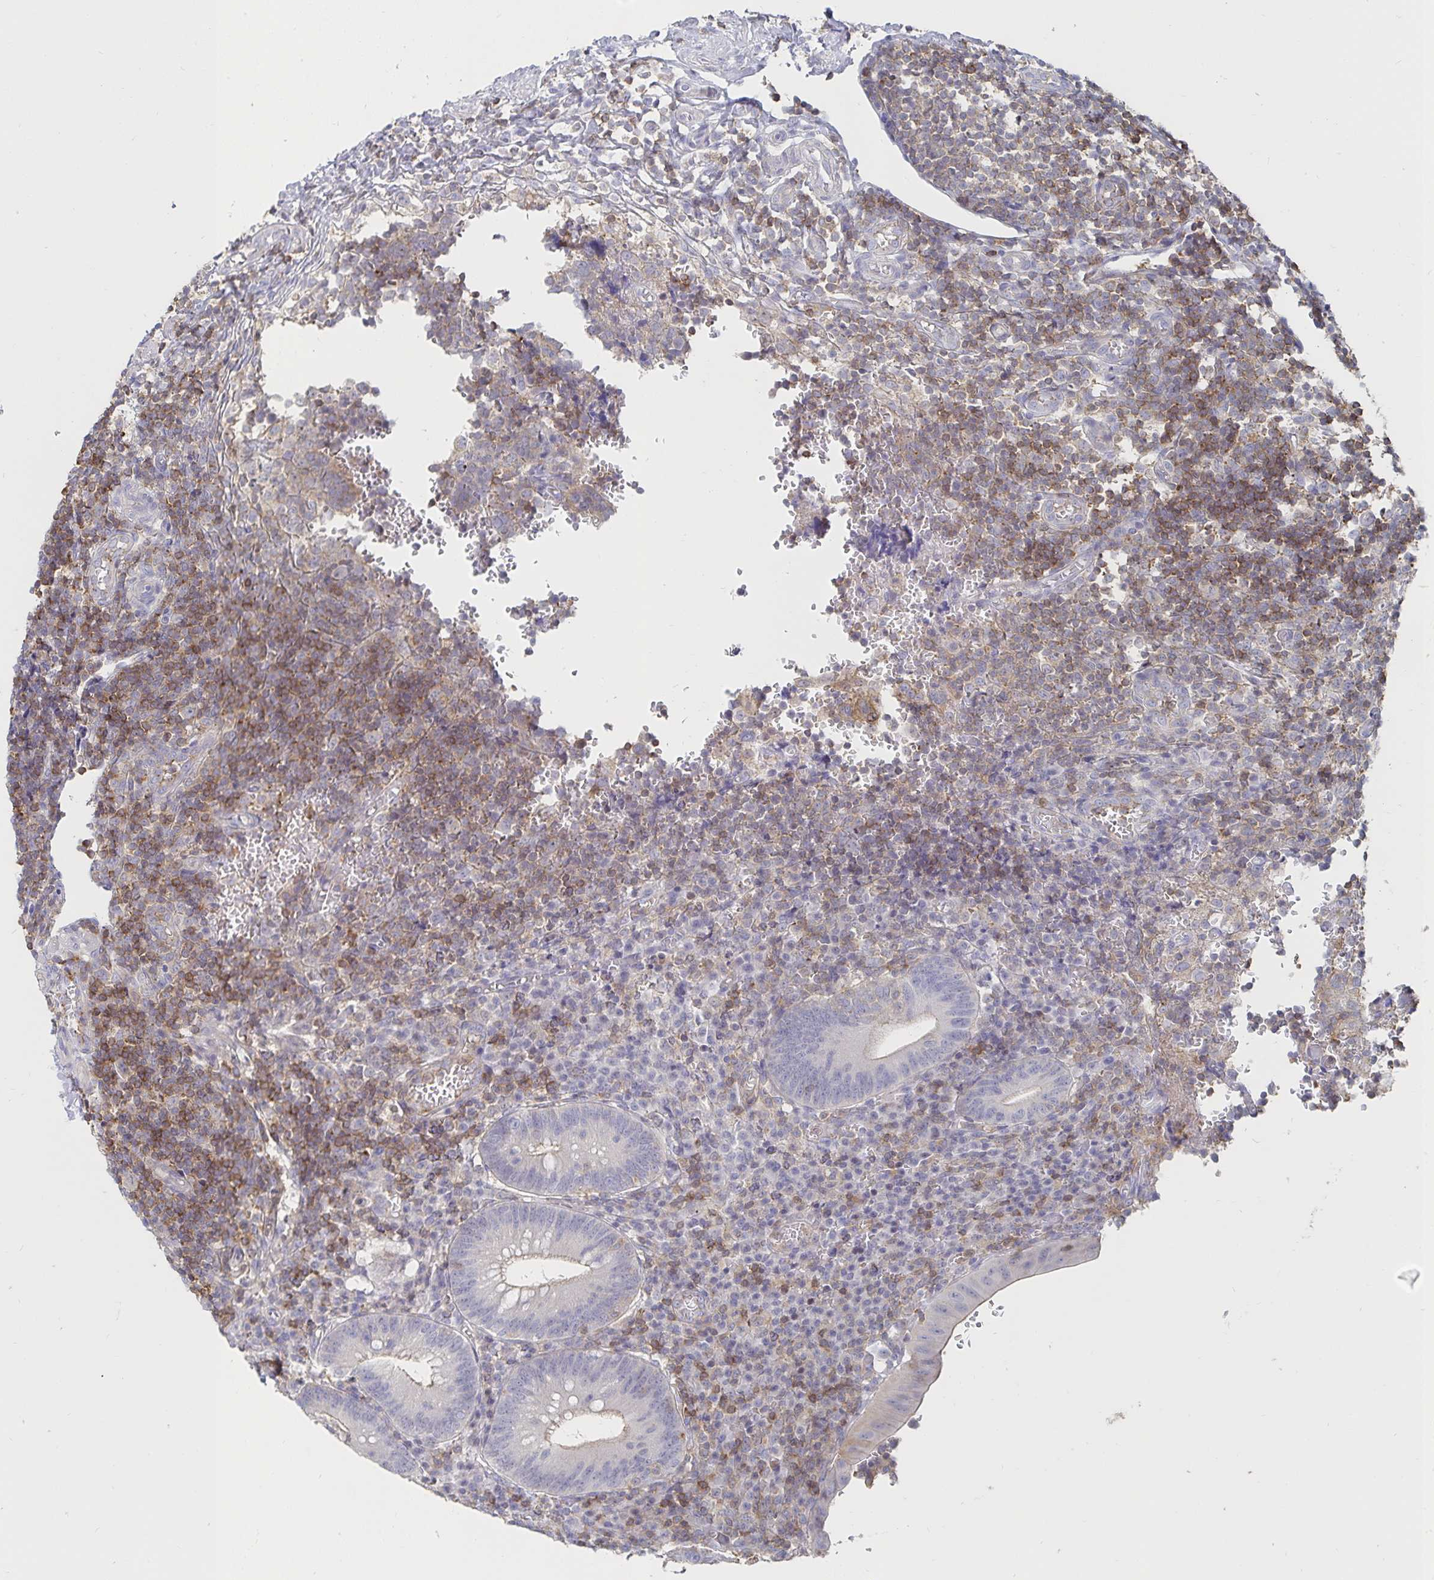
{"staining": {"intensity": "negative", "quantity": "none", "location": "none"}, "tissue": "appendix", "cell_type": "Glandular cells", "image_type": "normal", "snomed": [{"axis": "morphology", "description": "Normal tissue, NOS"}, {"axis": "topography", "description": "Appendix"}], "caption": "Human appendix stained for a protein using IHC displays no positivity in glandular cells.", "gene": "PIK3CD", "patient": {"sex": "male", "age": 18}}